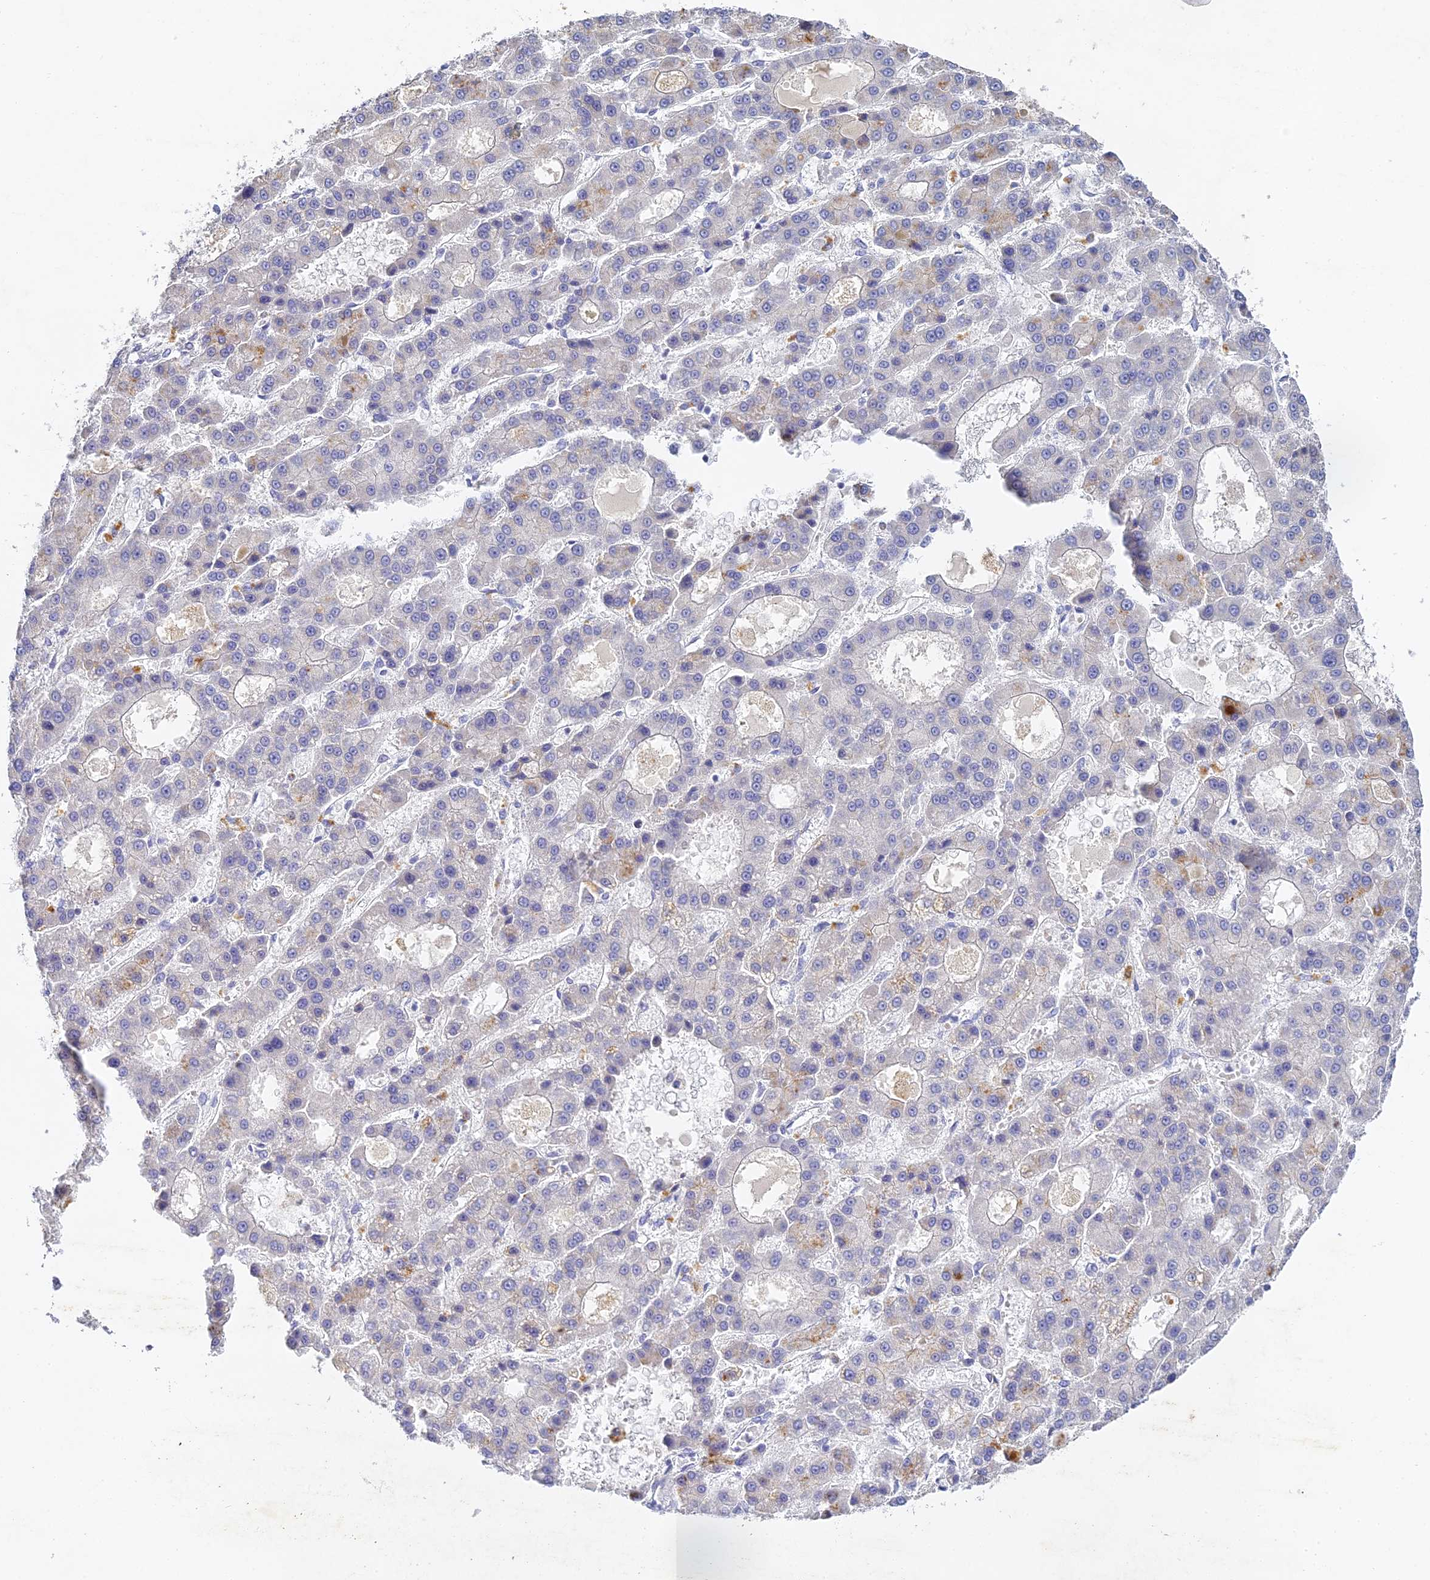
{"staining": {"intensity": "negative", "quantity": "none", "location": "none"}, "tissue": "liver cancer", "cell_type": "Tumor cells", "image_type": "cancer", "snomed": [{"axis": "morphology", "description": "Carcinoma, Hepatocellular, NOS"}, {"axis": "topography", "description": "Liver"}], "caption": "High magnification brightfield microscopy of liver hepatocellular carcinoma stained with DAB (brown) and counterstained with hematoxylin (blue): tumor cells show no significant expression. (DAB immunohistochemistry visualized using brightfield microscopy, high magnification).", "gene": "DONSON", "patient": {"sex": "male", "age": 70}}